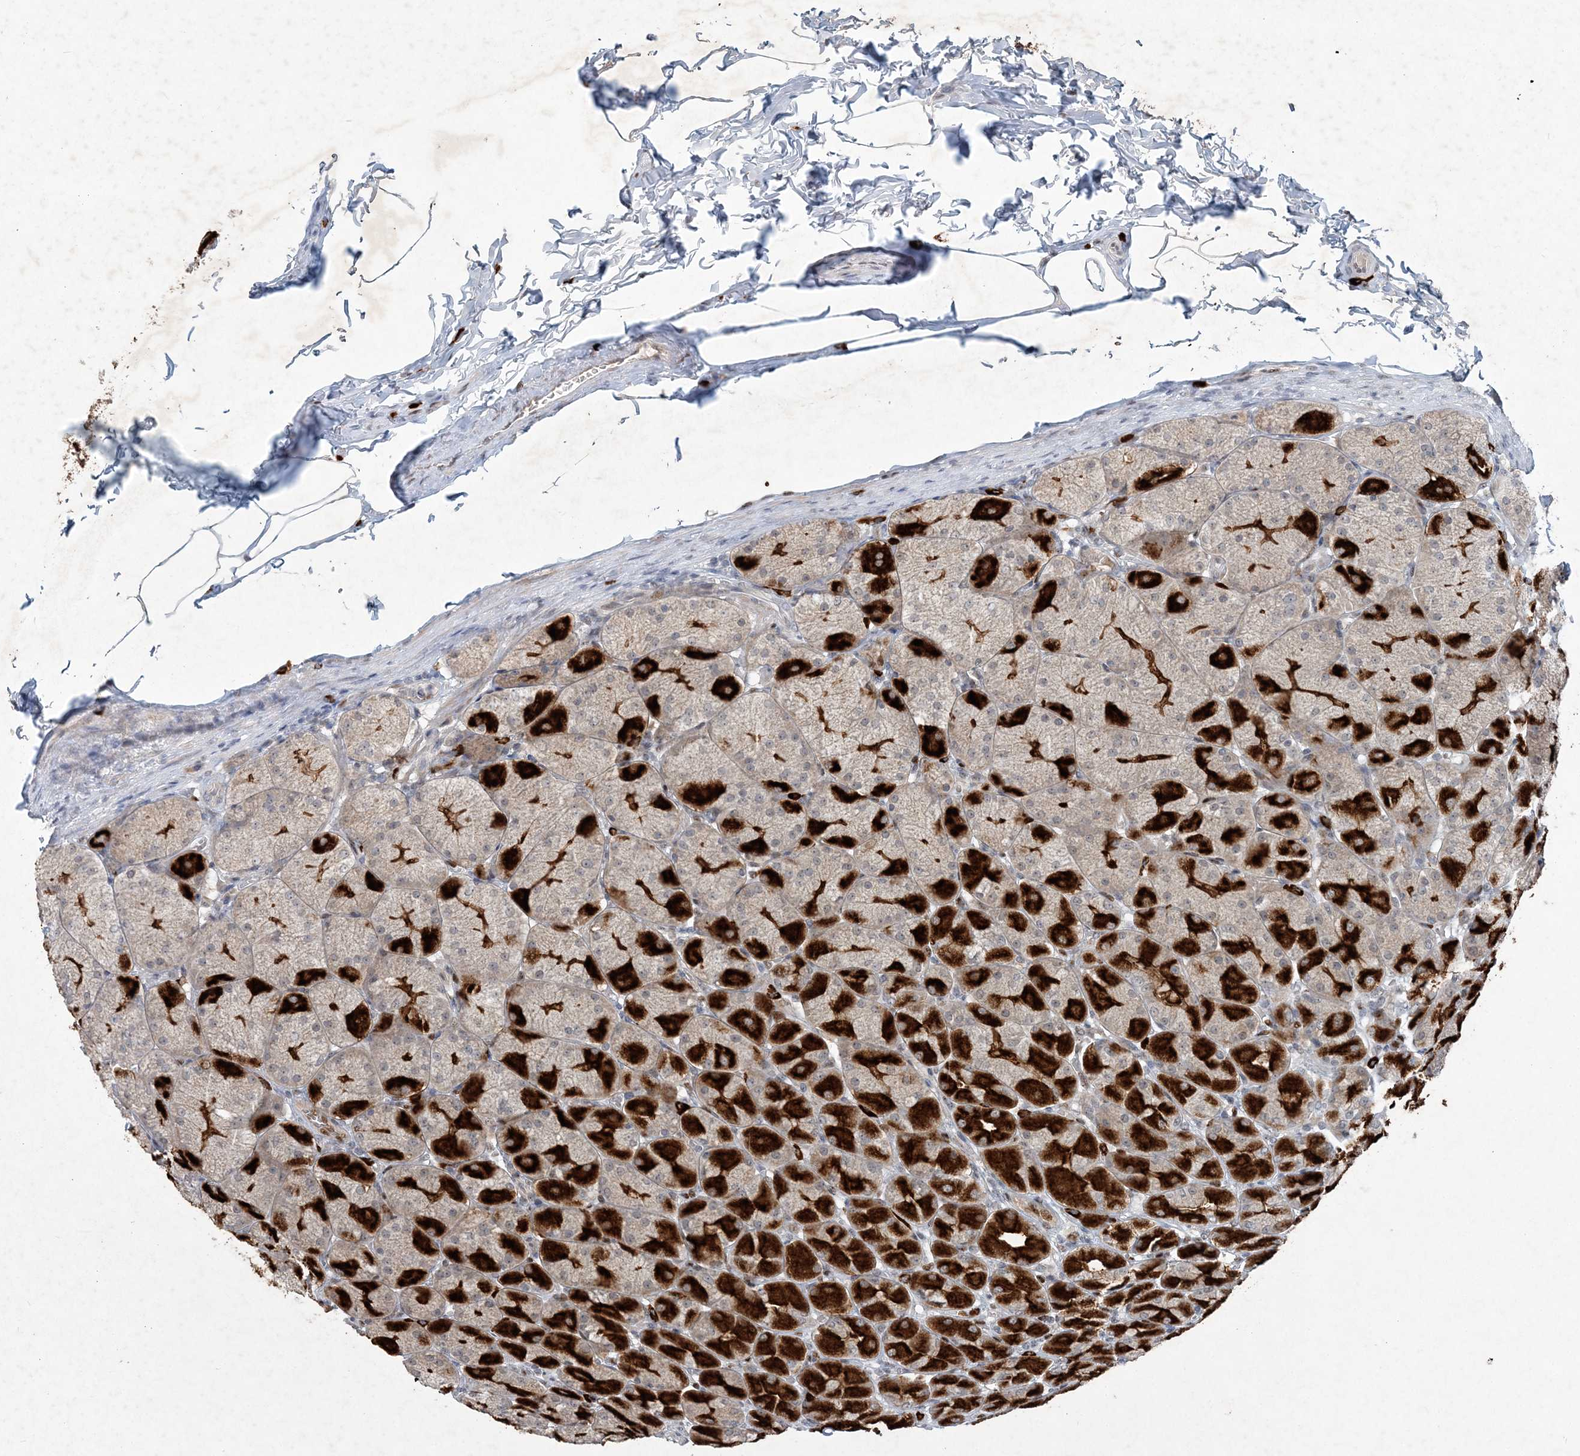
{"staining": {"intensity": "strong", "quantity": "25%-75%", "location": "cytoplasmic/membranous"}, "tissue": "stomach", "cell_type": "Glandular cells", "image_type": "normal", "snomed": [{"axis": "morphology", "description": "Normal tissue, NOS"}, {"axis": "topography", "description": "Stomach, upper"}], "caption": "This micrograph shows normal stomach stained with immunohistochemistry to label a protein in brown. The cytoplasmic/membranous of glandular cells show strong positivity for the protein. Nuclei are counter-stained blue.", "gene": "GIN1", "patient": {"sex": "female", "age": 56}}